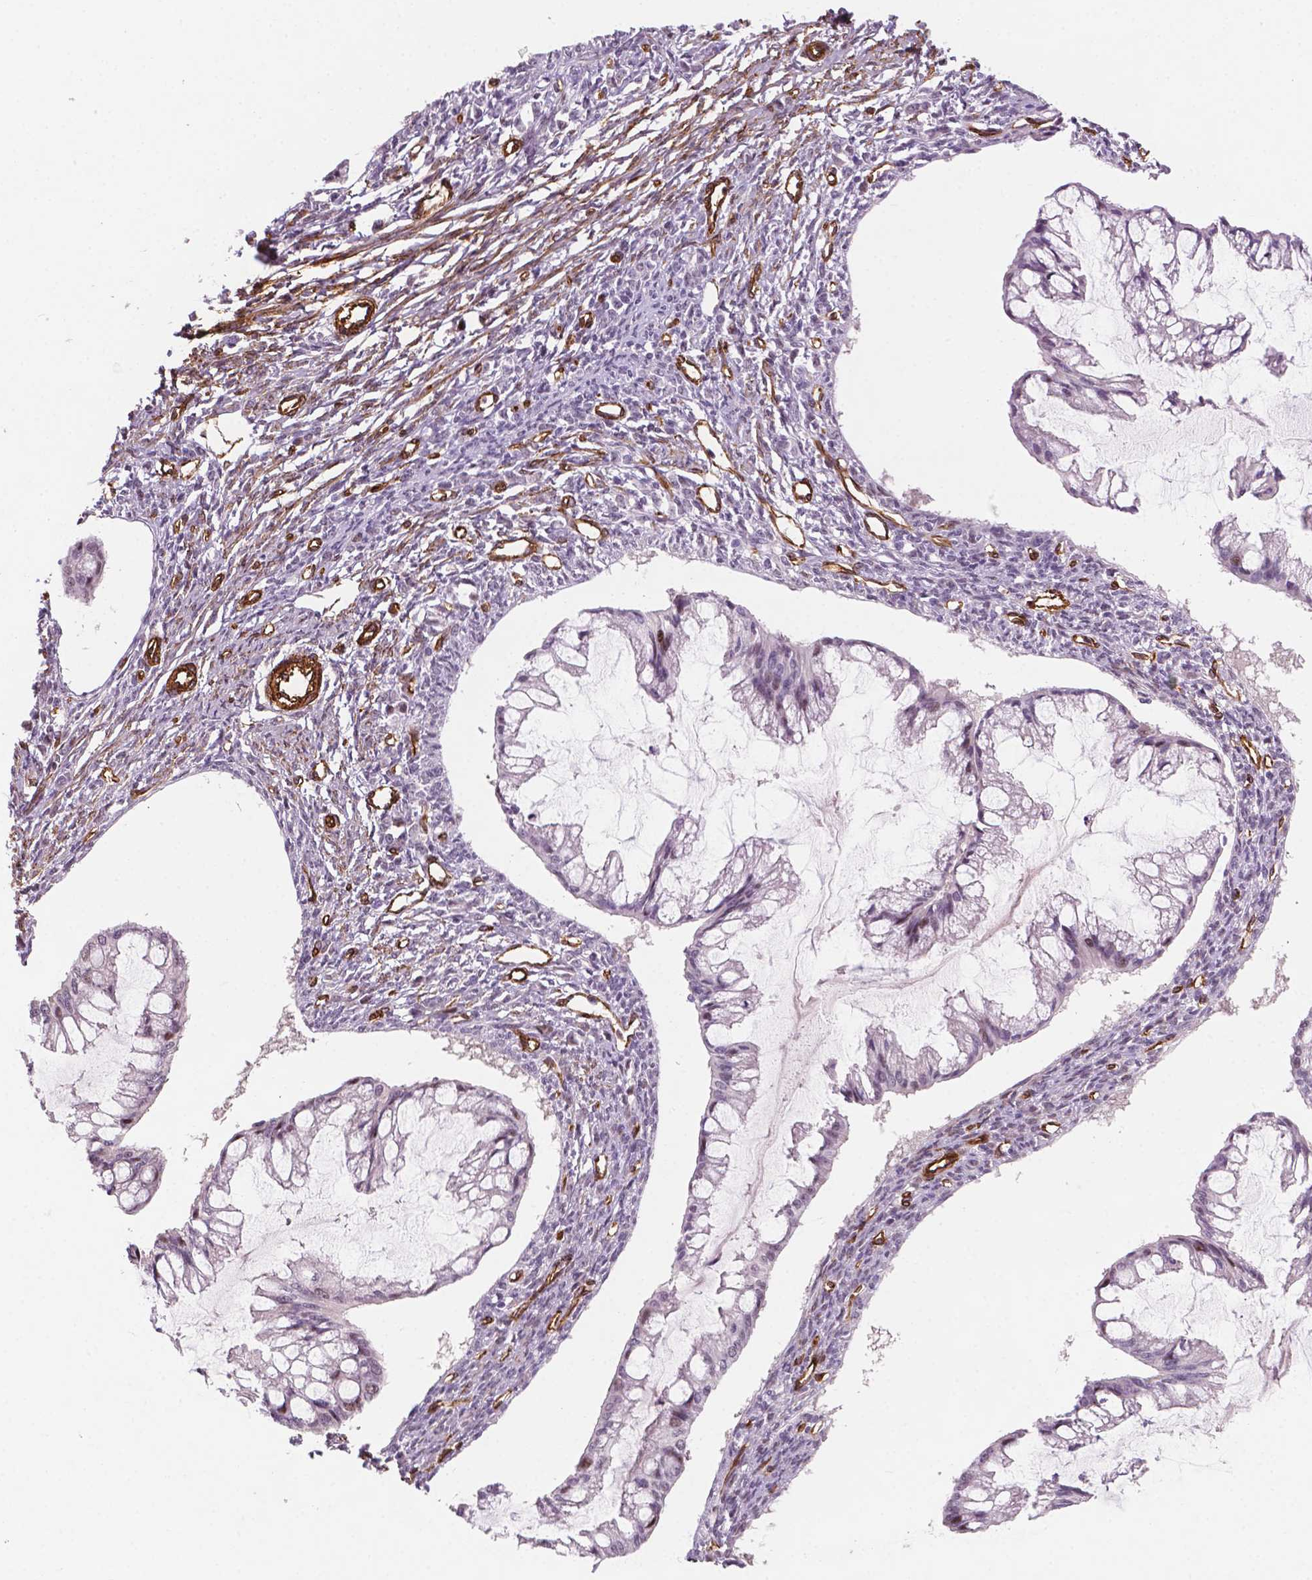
{"staining": {"intensity": "negative", "quantity": "none", "location": "none"}, "tissue": "ovarian cancer", "cell_type": "Tumor cells", "image_type": "cancer", "snomed": [{"axis": "morphology", "description": "Cystadenocarcinoma, mucinous, NOS"}, {"axis": "topography", "description": "Ovary"}], "caption": "Immunohistochemical staining of human mucinous cystadenocarcinoma (ovarian) demonstrates no significant expression in tumor cells.", "gene": "EGFL8", "patient": {"sex": "female", "age": 73}}